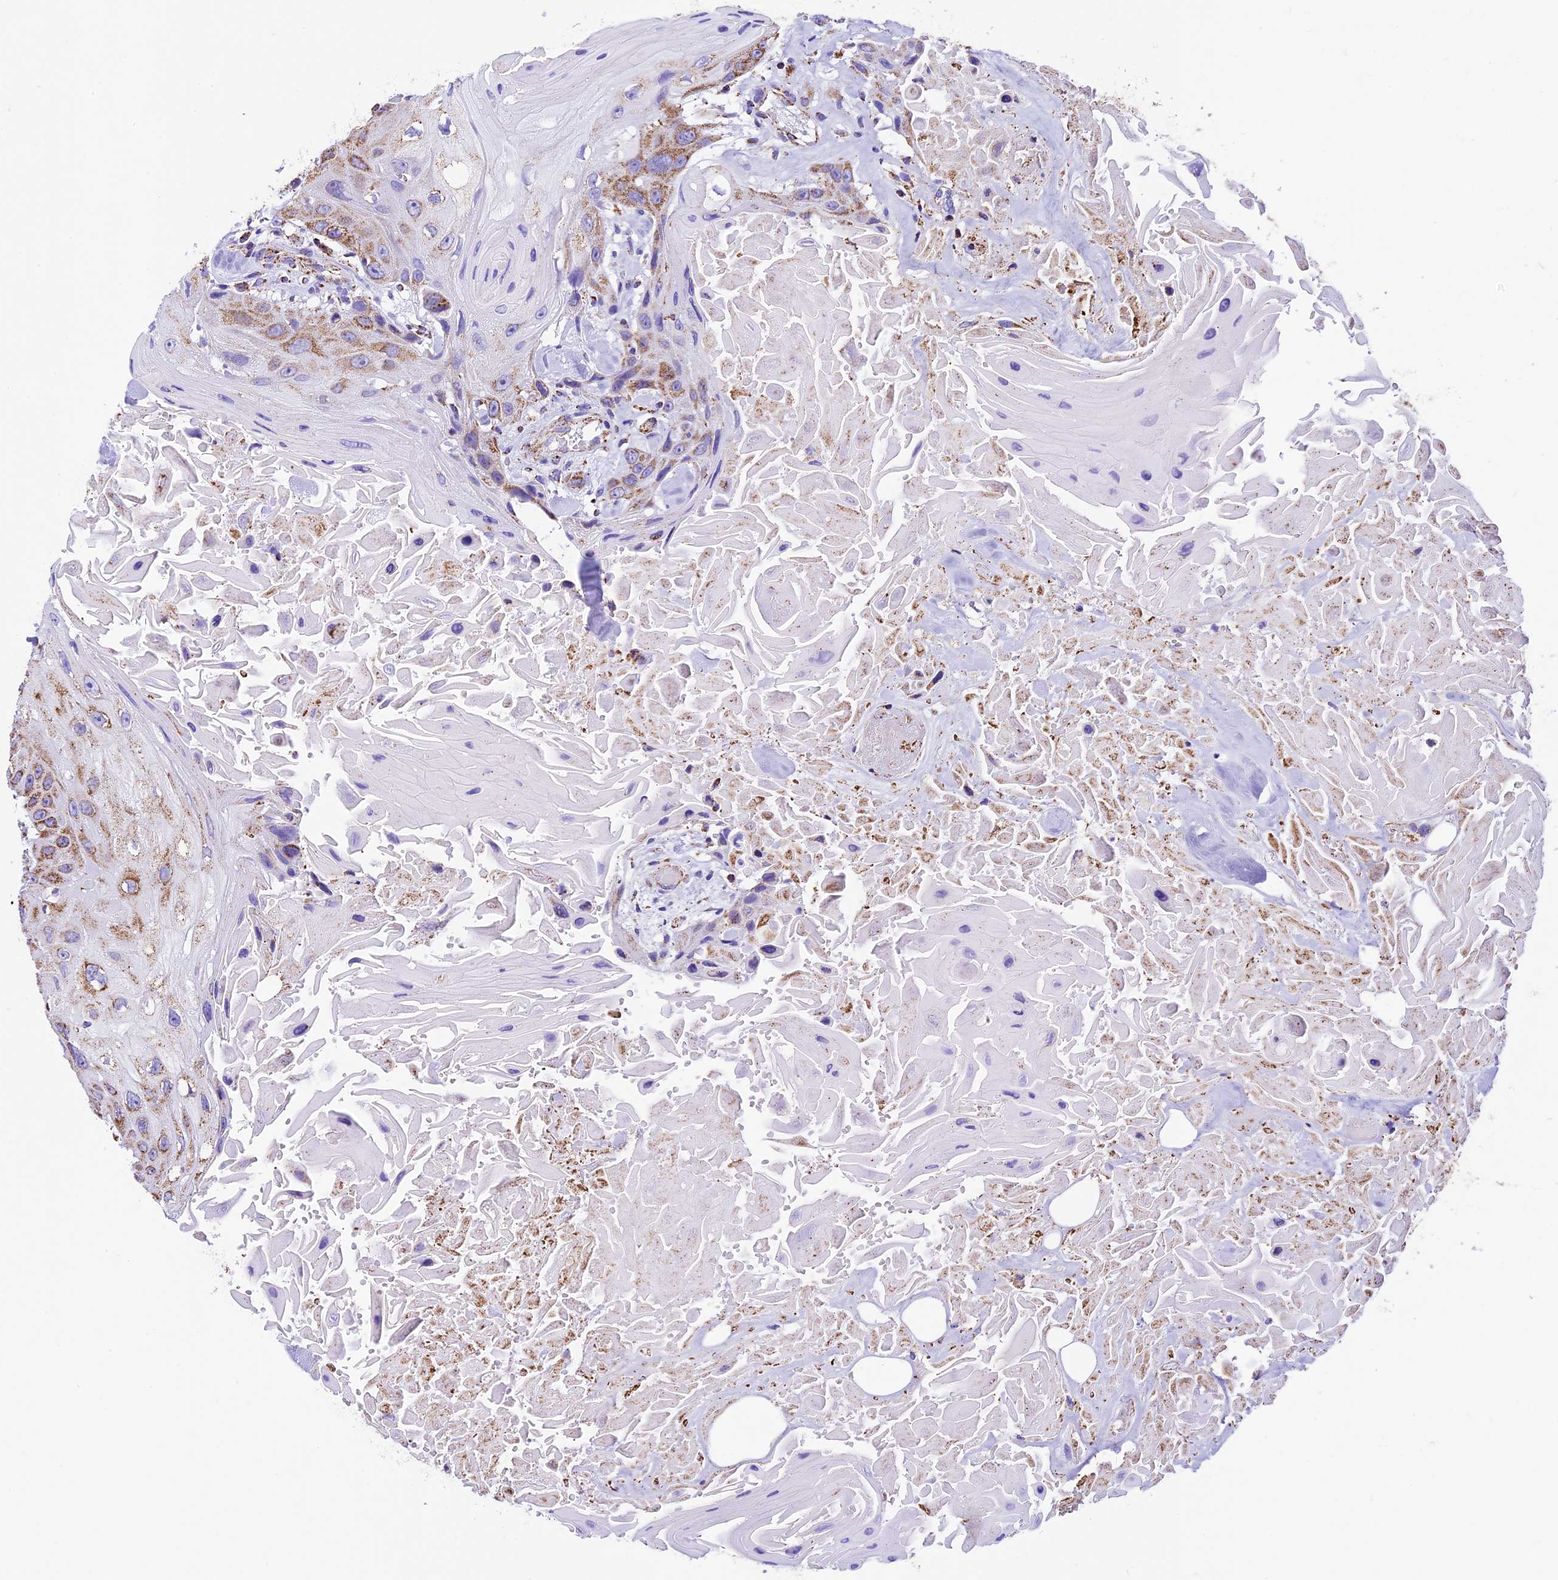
{"staining": {"intensity": "moderate", "quantity": ">75%", "location": "cytoplasmic/membranous"}, "tissue": "head and neck cancer", "cell_type": "Tumor cells", "image_type": "cancer", "snomed": [{"axis": "morphology", "description": "Squamous cell carcinoma, NOS"}, {"axis": "topography", "description": "Head-Neck"}], "caption": "IHC micrograph of human squamous cell carcinoma (head and neck) stained for a protein (brown), which shows medium levels of moderate cytoplasmic/membranous expression in about >75% of tumor cells.", "gene": "DCAF5", "patient": {"sex": "male", "age": 81}}